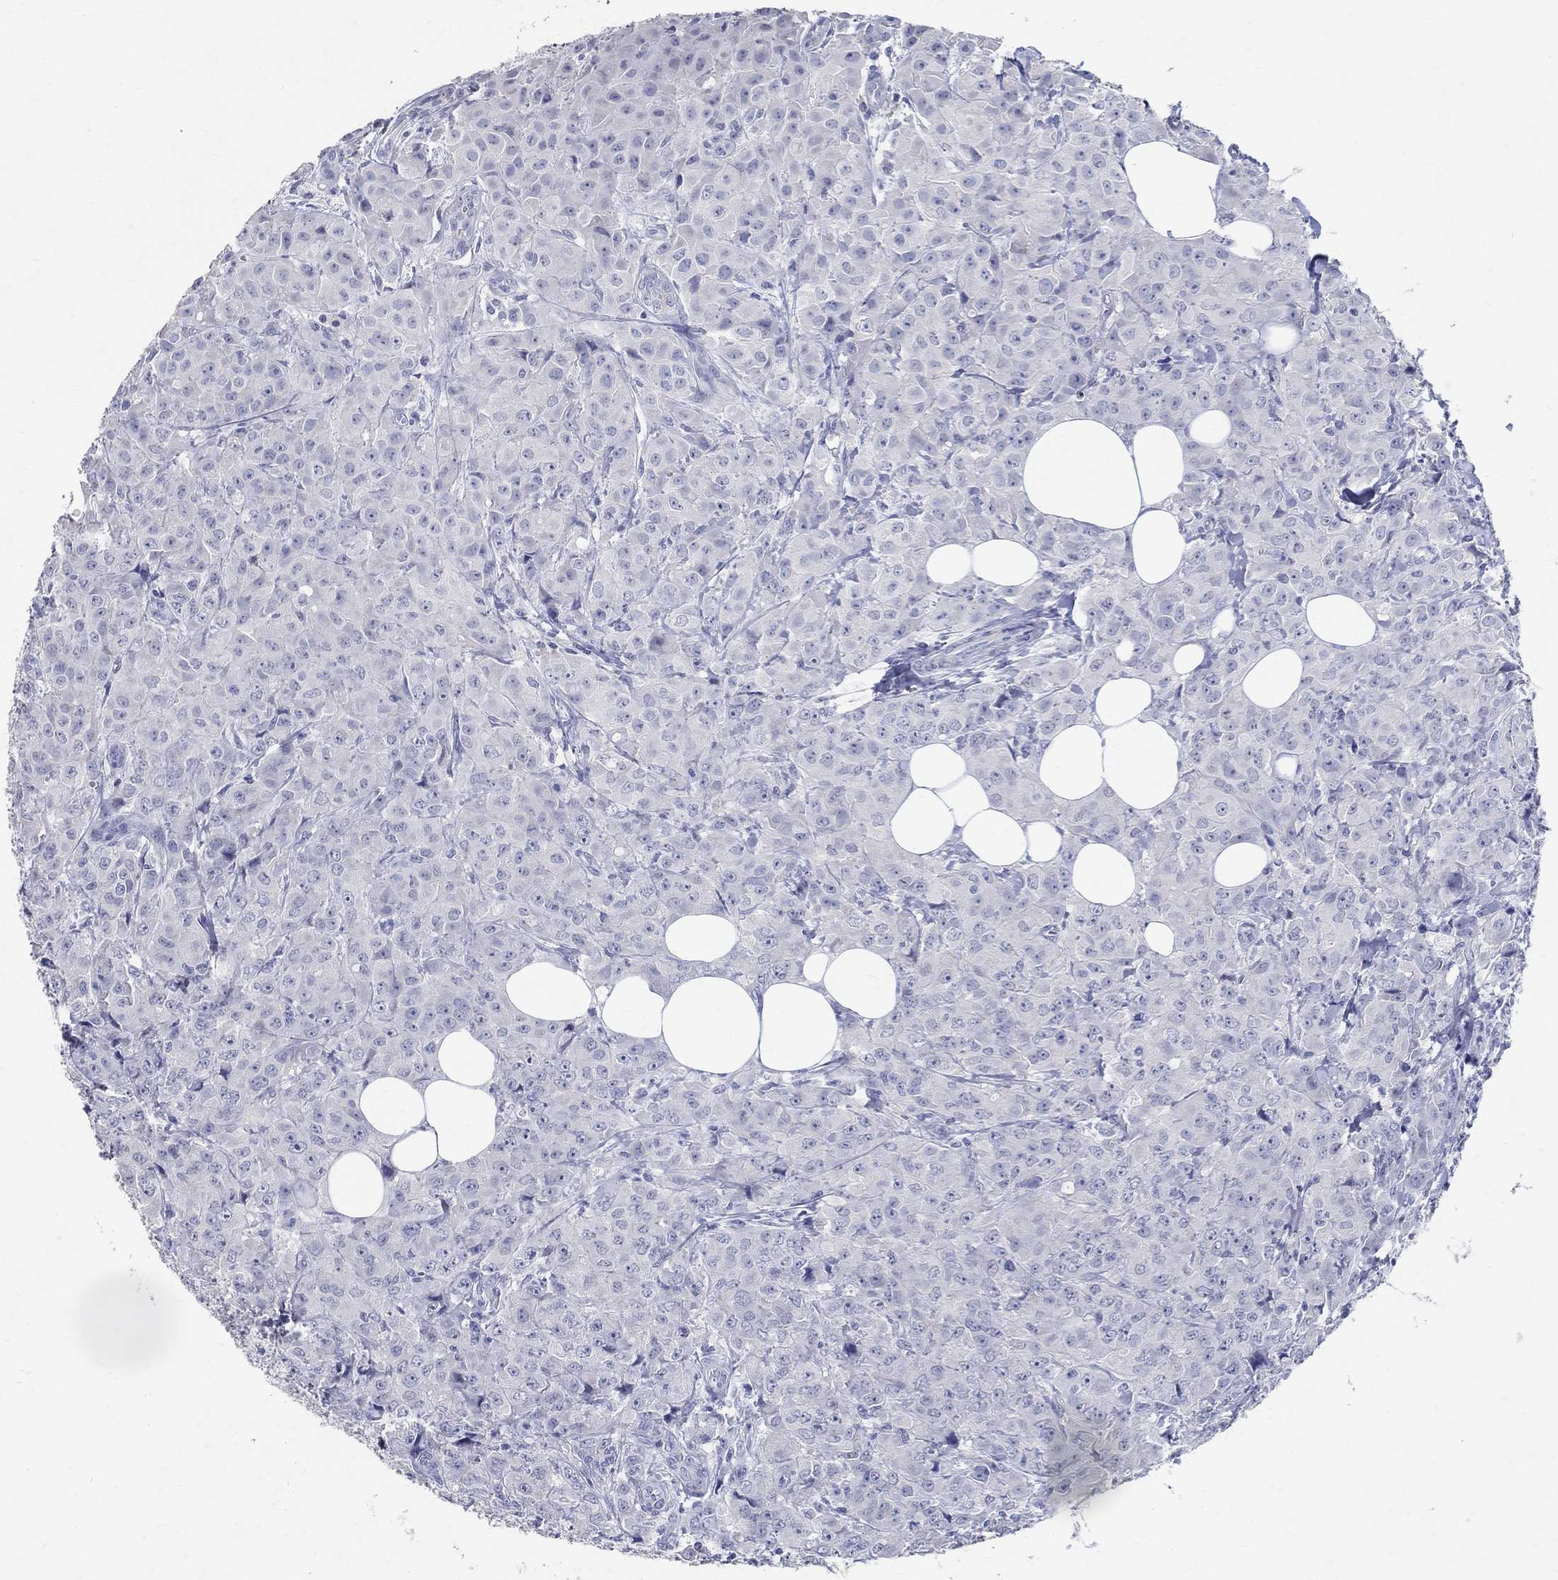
{"staining": {"intensity": "negative", "quantity": "none", "location": "none"}, "tissue": "breast cancer", "cell_type": "Tumor cells", "image_type": "cancer", "snomed": [{"axis": "morphology", "description": "Duct carcinoma"}, {"axis": "topography", "description": "Breast"}], "caption": "Immunohistochemistry of intraductal carcinoma (breast) reveals no positivity in tumor cells.", "gene": "SOX2", "patient": {"sex": "female", "age": 43}}